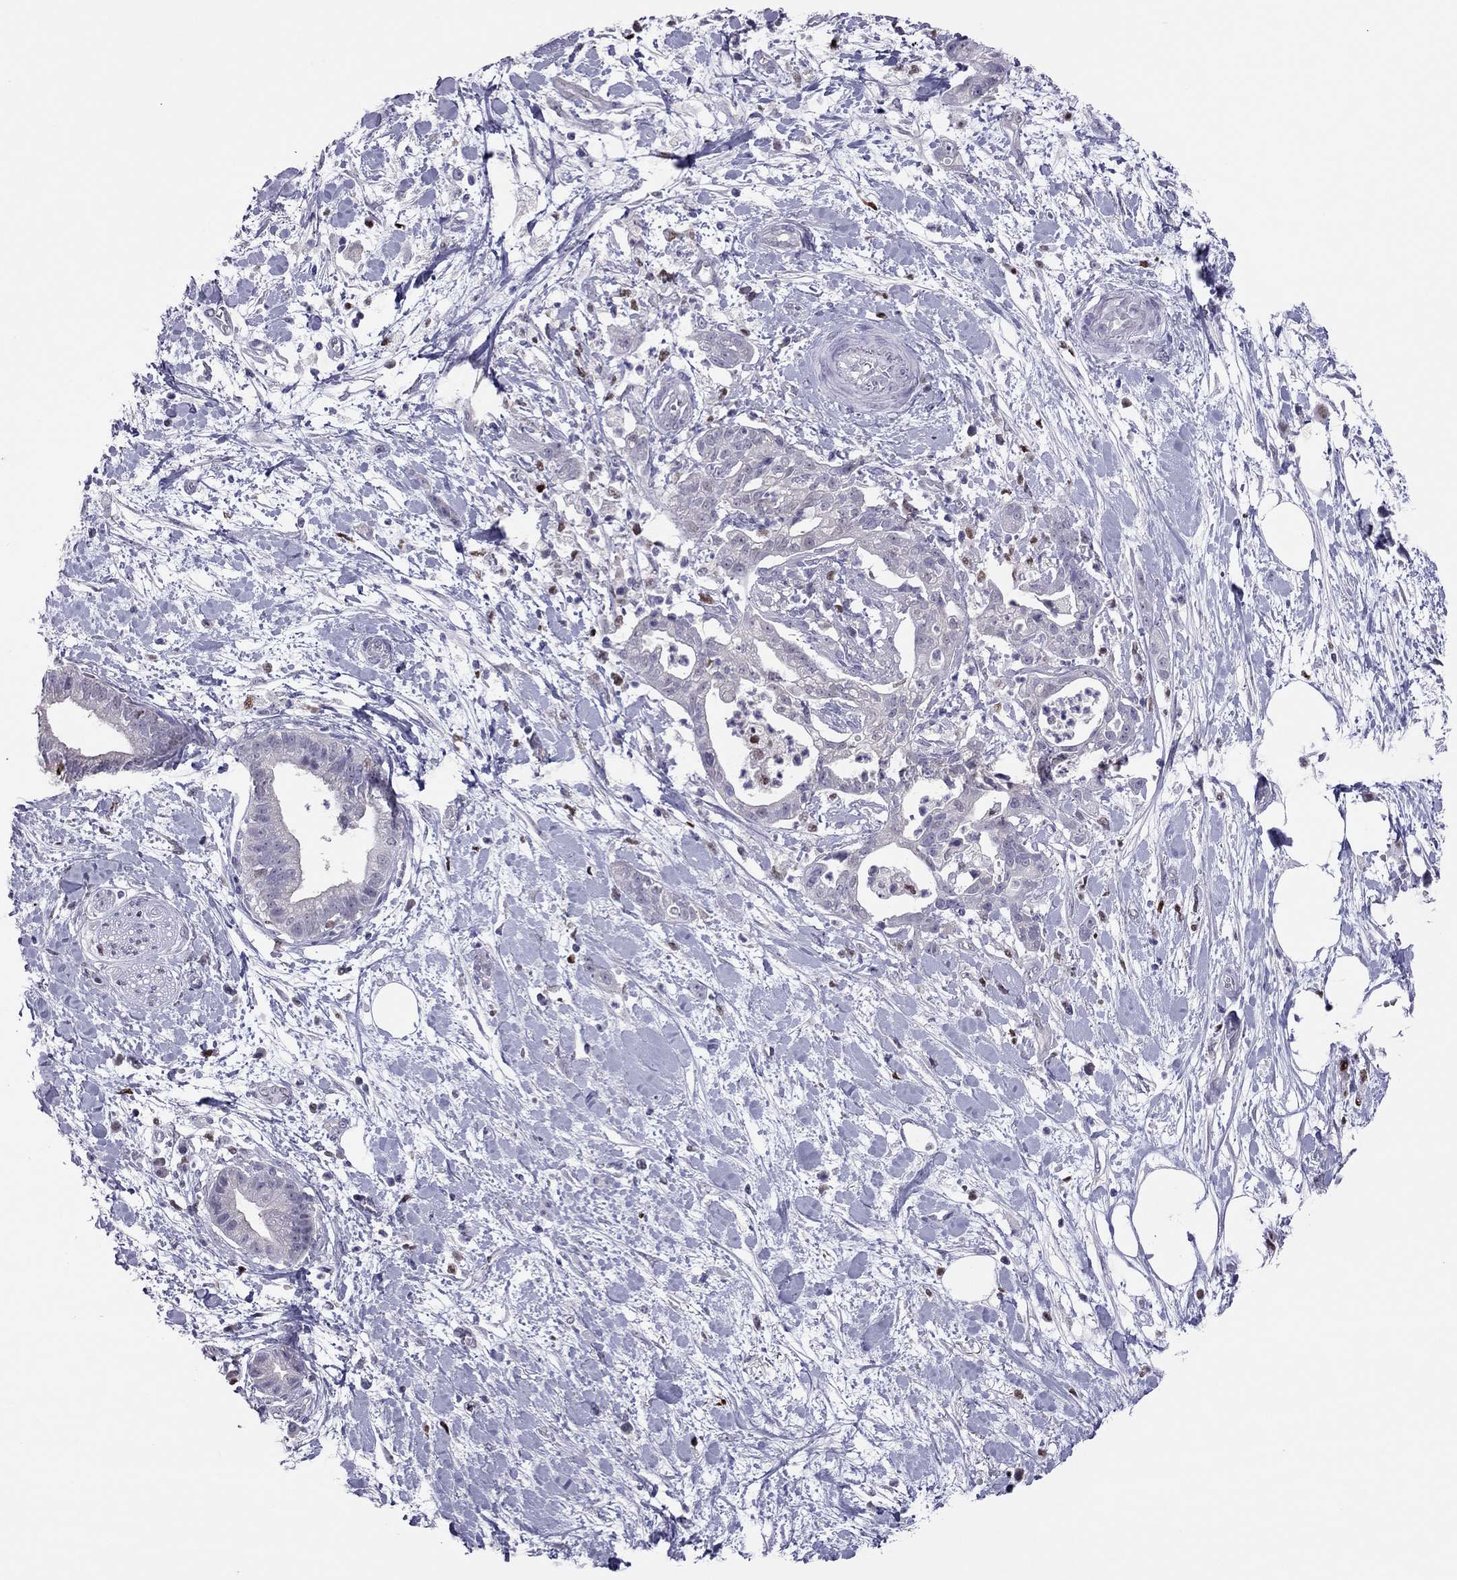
{"staining": {"intensity": "negative", "quantity": "none", "location": "none"}, "tissue": "pancreatic cancer", "cell_type": "Tumor cells", "image_type": "cancer", "snomed": [{"axis": "morphology", "description": "Normal tissue, NOS"}, {"axis": "morphology", "description": "Adenocarcinoma, NOS"}, {"axis": "topography", "description": "Lymph node"}, {"axis": "topography", "description": "Pancreas"}], "caption": "Immunohistochemistry (IHC) image of neoplastic tissue: human pancreatic cancer stained with DAB shows no significant protein positivity in tumor cells.", "gene": "SPINT3", "patient": {"sex": "female", "age": 58}}